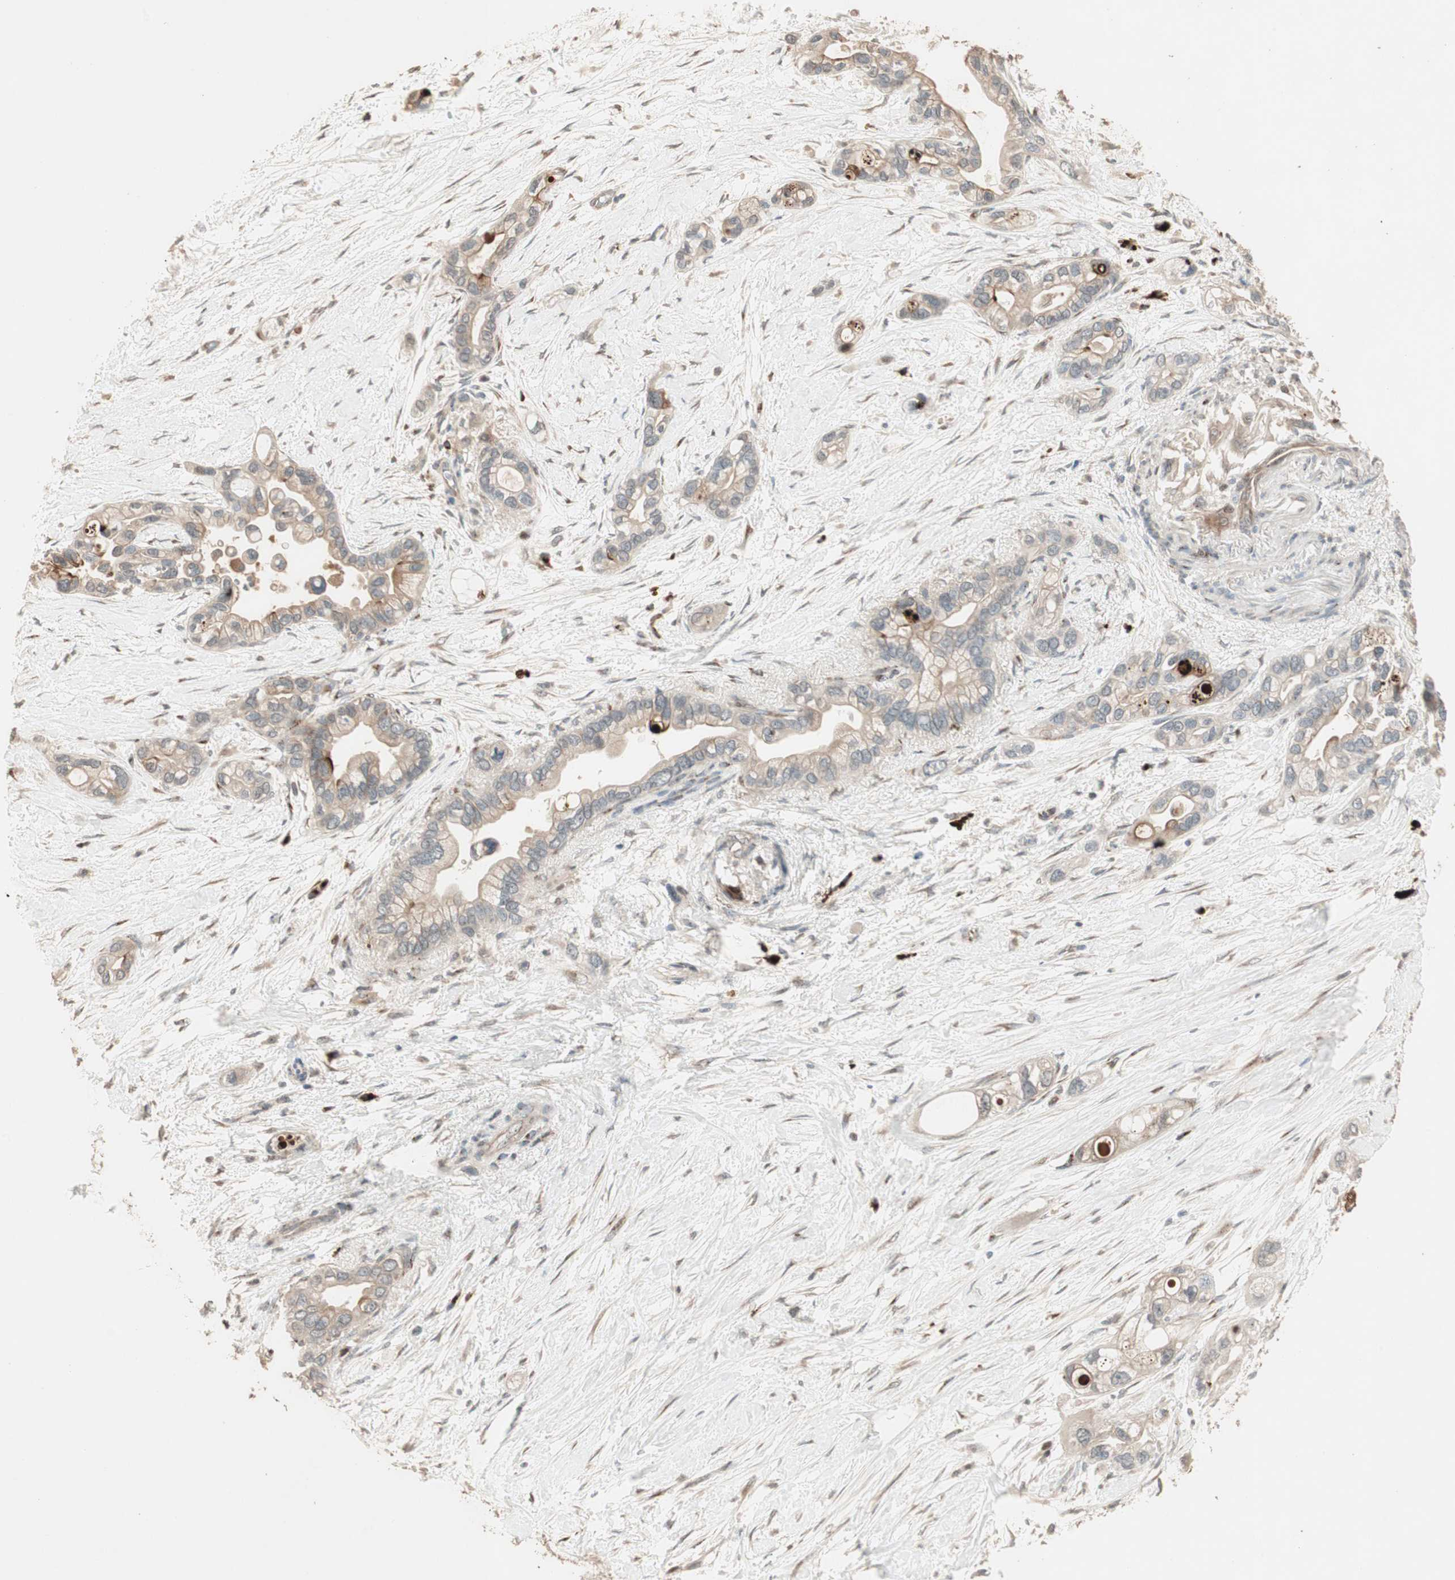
{"staining": {"intensity": "moderate", "quantity": ">75%", "location": "cytoplasmic/membranous"}, "tissue": "pancreatic cancer", "cell_type": "Tumor cells", "image_type": "cancer", "snomed": [{"axis": "morphology", "description": "Adenocarcinoma, NOS"}, {"axis": "topography", "description": "Pancreas"}], "caption": "Immunohistochemical staining of pancreatic cancer (adenocarcinoma) shows medium levels of moderate cytoplasmic/membranous staining in about >75% of tumor cells. The staining was performed using DAB, with brown indicating positive protein expression. Nuclei are stained blue with hematoxylin.", "gene": "RARRES1", "patient": {"sex": "female", "age": 77}}